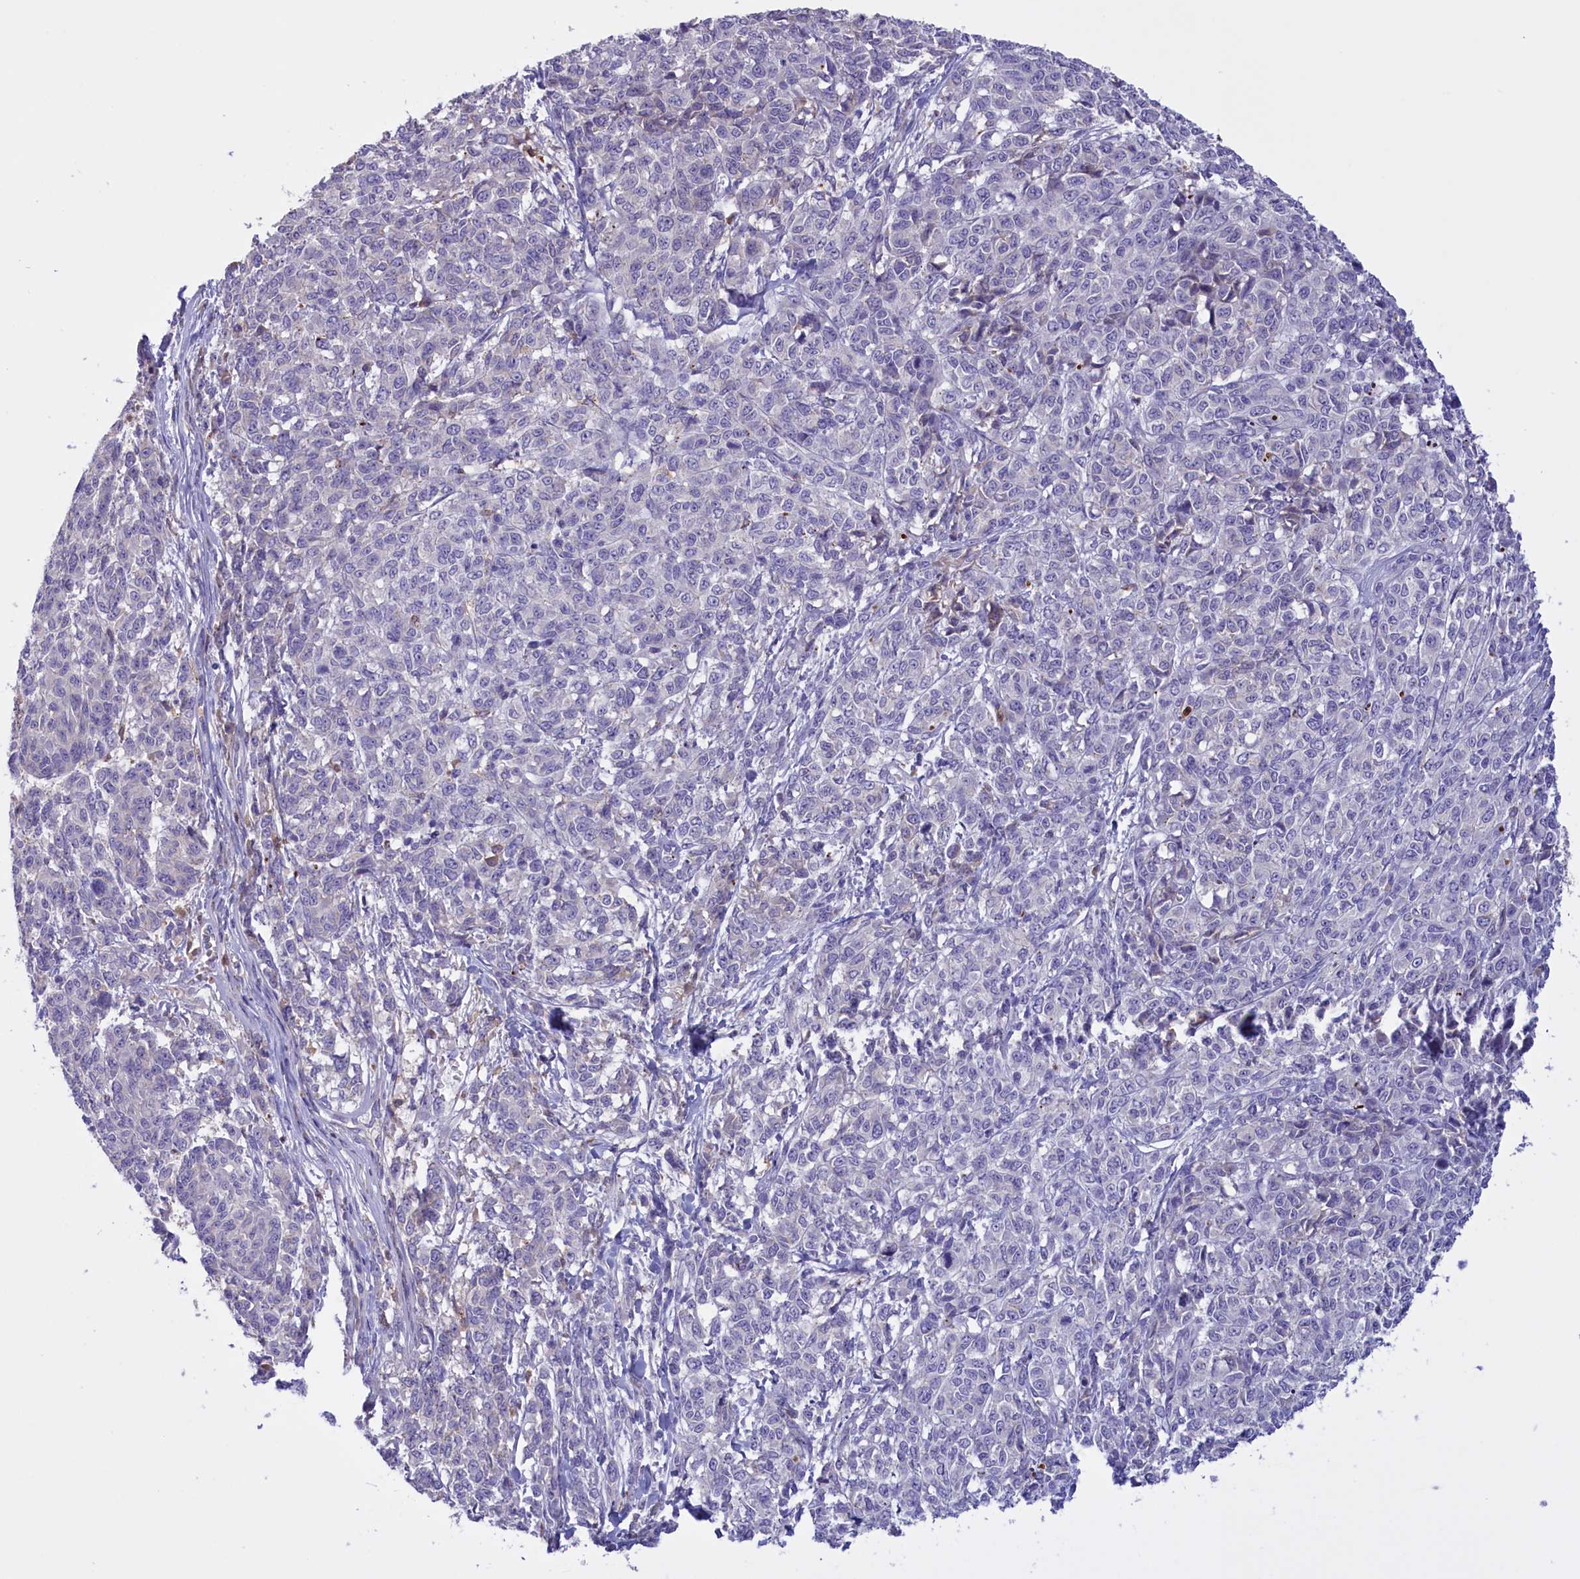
{"staining": {"intensity": "negative", "quantity": "none", "location": "none"}, "tissue": "melanoma", "cell_type": "Tumor cells", "image_type": "cancer", "snomed": [{"axis": "morphology", "description": "Malignant melanoma, NOS"}, {"axis": "topography", "description": "Skin"}], "caption": "High magnification brightfield microscopy of malignant melanoma stained with DAB (3,3'-diaminobenzidine) (brown) and counterstained with hematoxylin (blue): tumor cells show no significant expression.", "gene": "FAM149B1", "patient": {"sex": "male", "age": 49}}